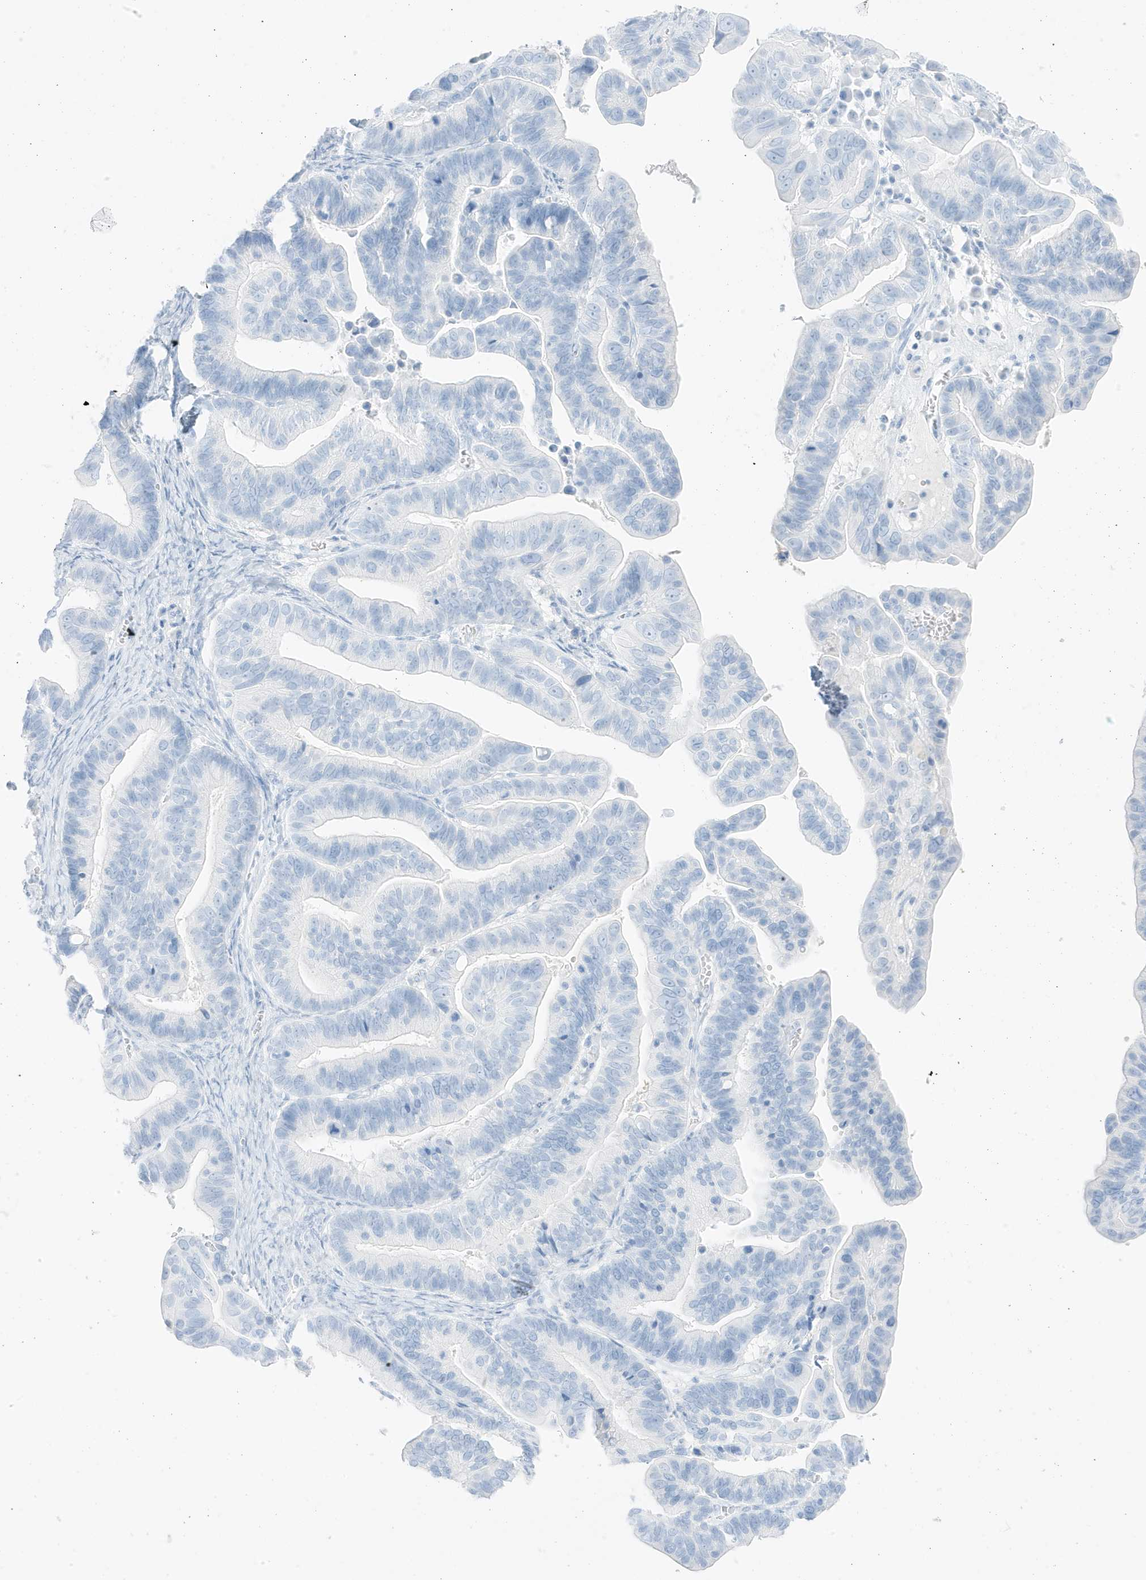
{"staining": {"intensity": "negative", "quantity": "none", "location": "none"}, "tissue": "ovarian cancer", "cell_type": "Tumor cells", "image_type": "cancer", "snomed": [{"axis": "morphology", "description": "Cystadenocarcinoma, serous, NOS"}, {"axis": "topography", "description": "Ovary"}], "caption": "There is no significant expression in tumor cells of ovarian serous cystadenocarcinoma.", "gene": "SLC22A13", "patient": {"sex": "female", "age": 56}}